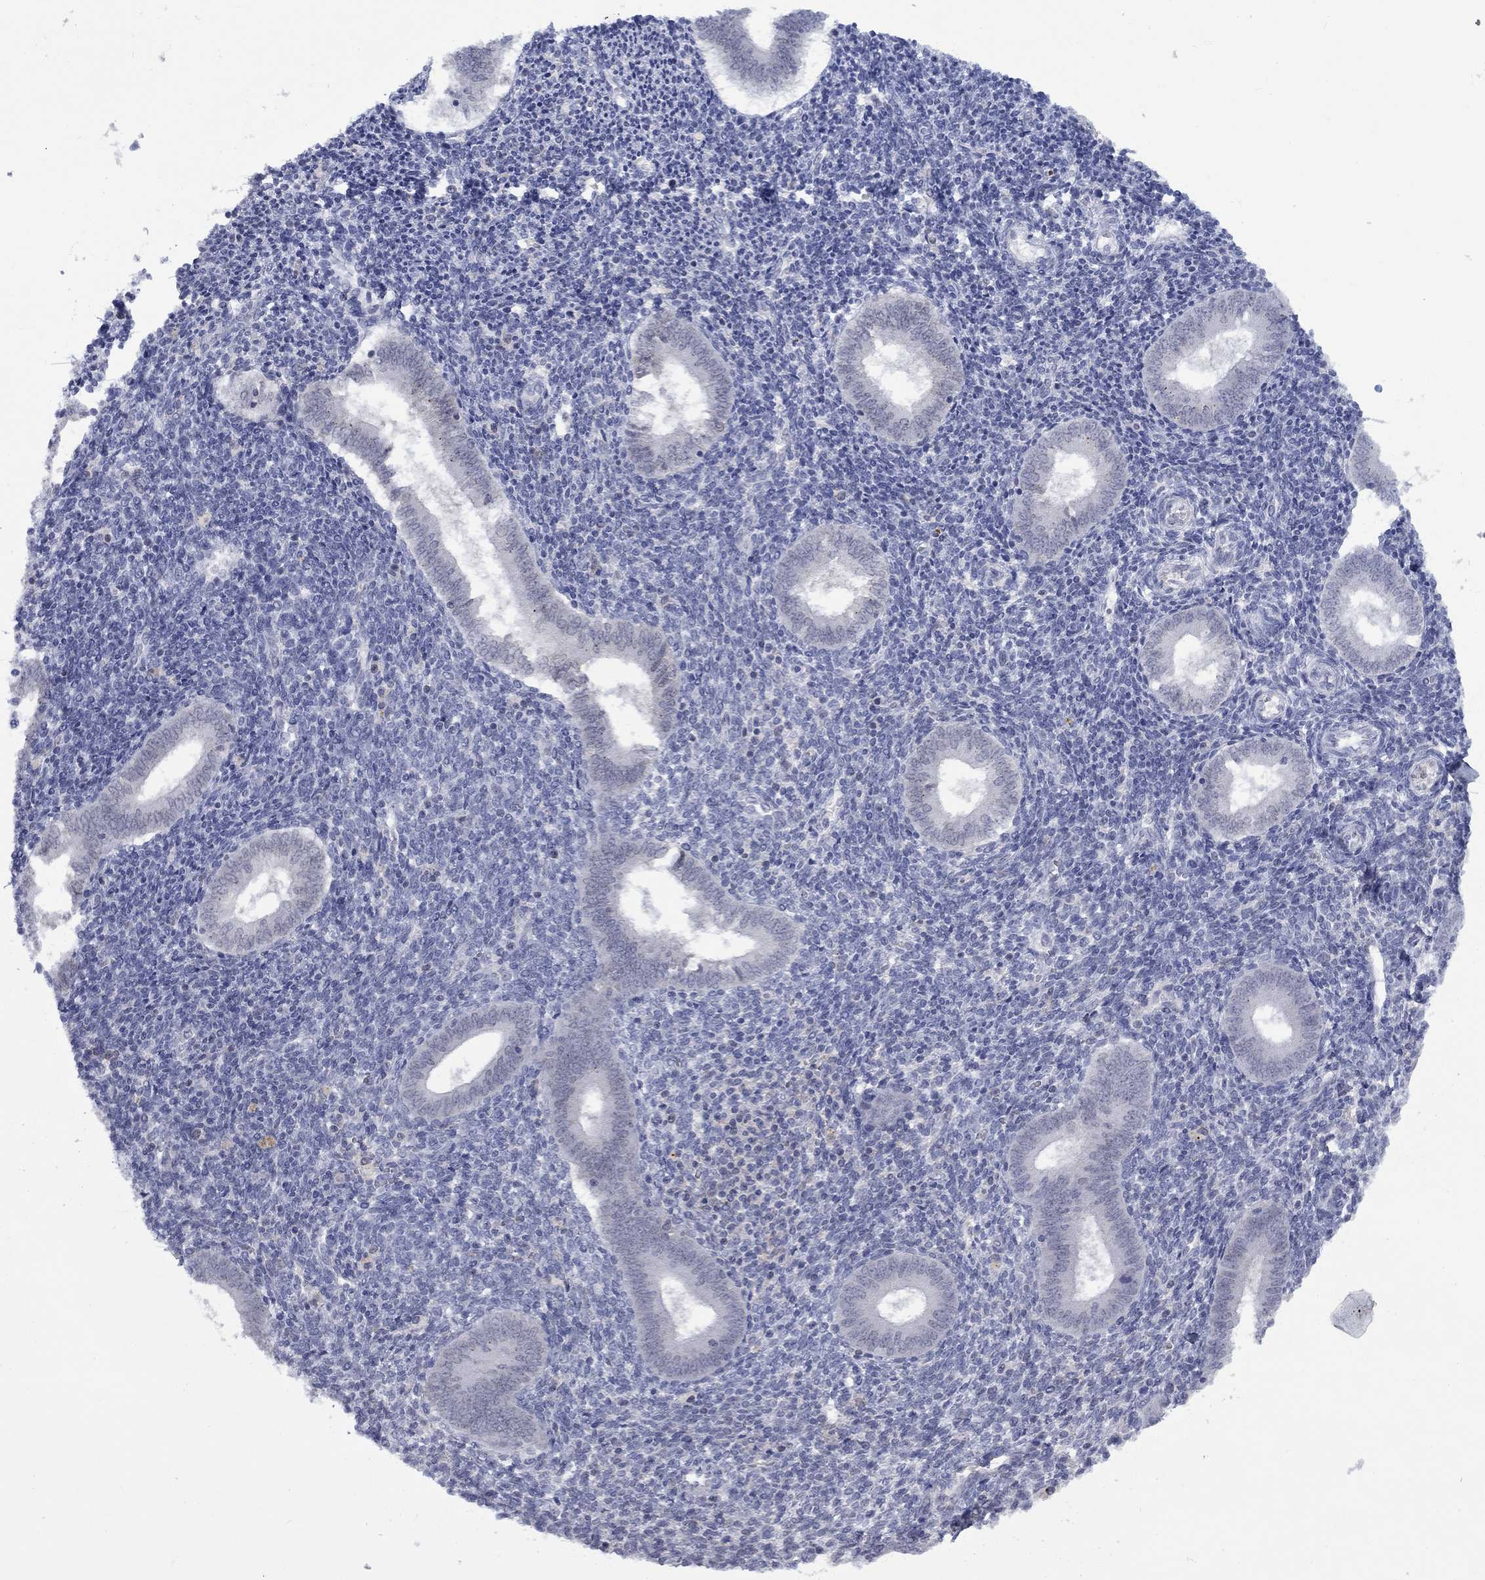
{"staining": {"intensity": "negative", "quantity": "none", "location": "none"}, "tissue": "endometrium", "cell_type": "Cells in endometrial stroma", "image_type": "normal", "snomed": [{"axis": "morphology", "description": "Normal tissue, NOS"}, {"axis": "topography", "description": "Endometrium"}], "caption": "This is an immunohistochemistry (IHC) histopathology image of unremarkable human endometrium. There is no positivity in cells in endometrial stroma.", "gene": "NSMF", "patient": {"sex": "female", "age": 25}}